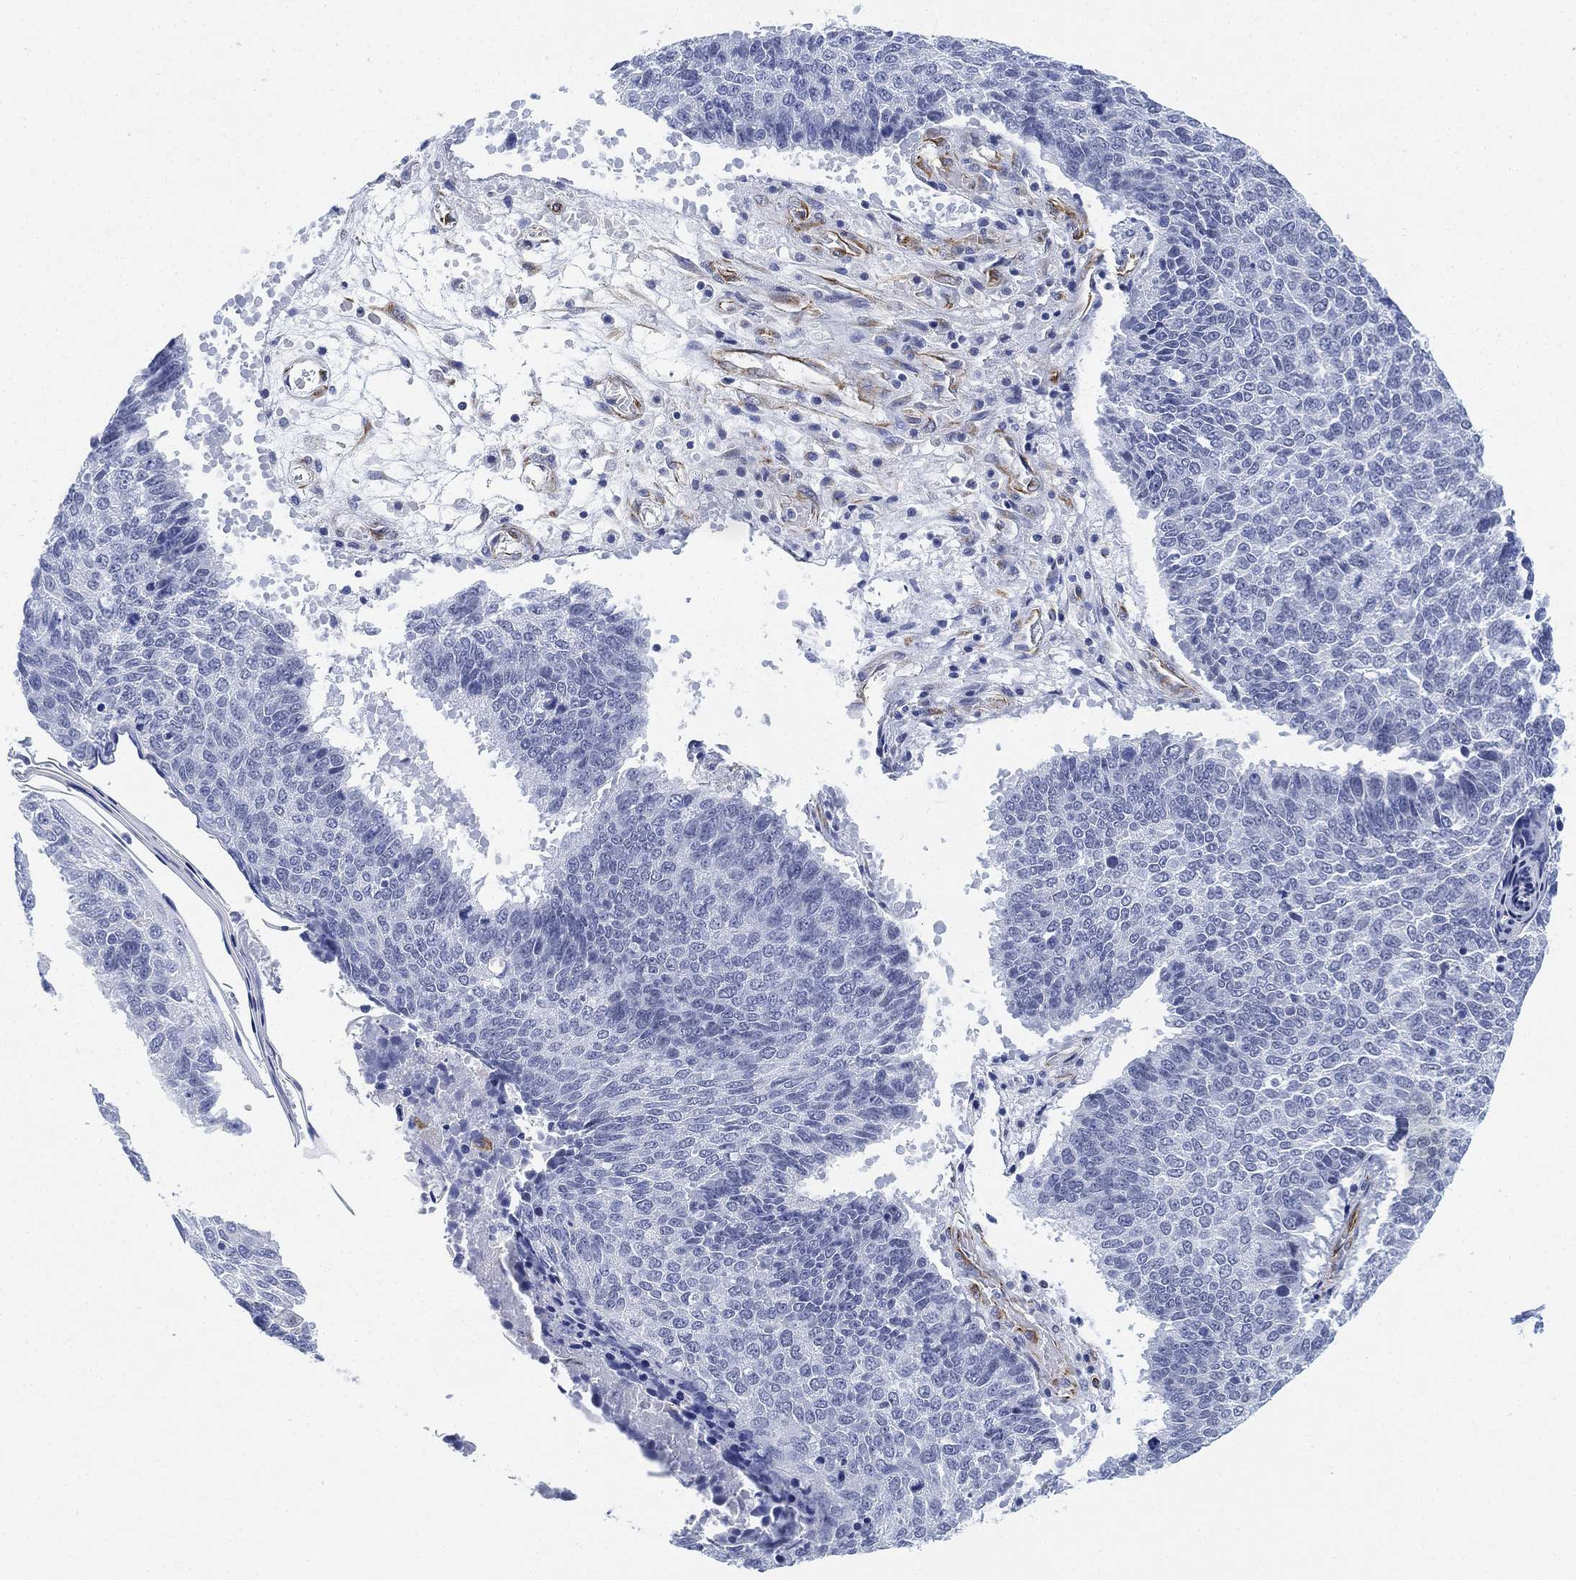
{"staining": {"intensity": "negative", "quantity": "none", "location": "none"}, "tissue": "lung cancer", "cell_type": "Tumor cells", "image_type": "cancer", "snomed": [{"axis": "morphology", "description": "Squamous cell carcinoma, NOS"}, {"axis": "topography", "description": "Lung"}], "caption": "Tumor cells show no significant expression in lung squamous cell carcinoma.", "gene": "PSKH2", "patient": {"sex": "male", "age": 73}}